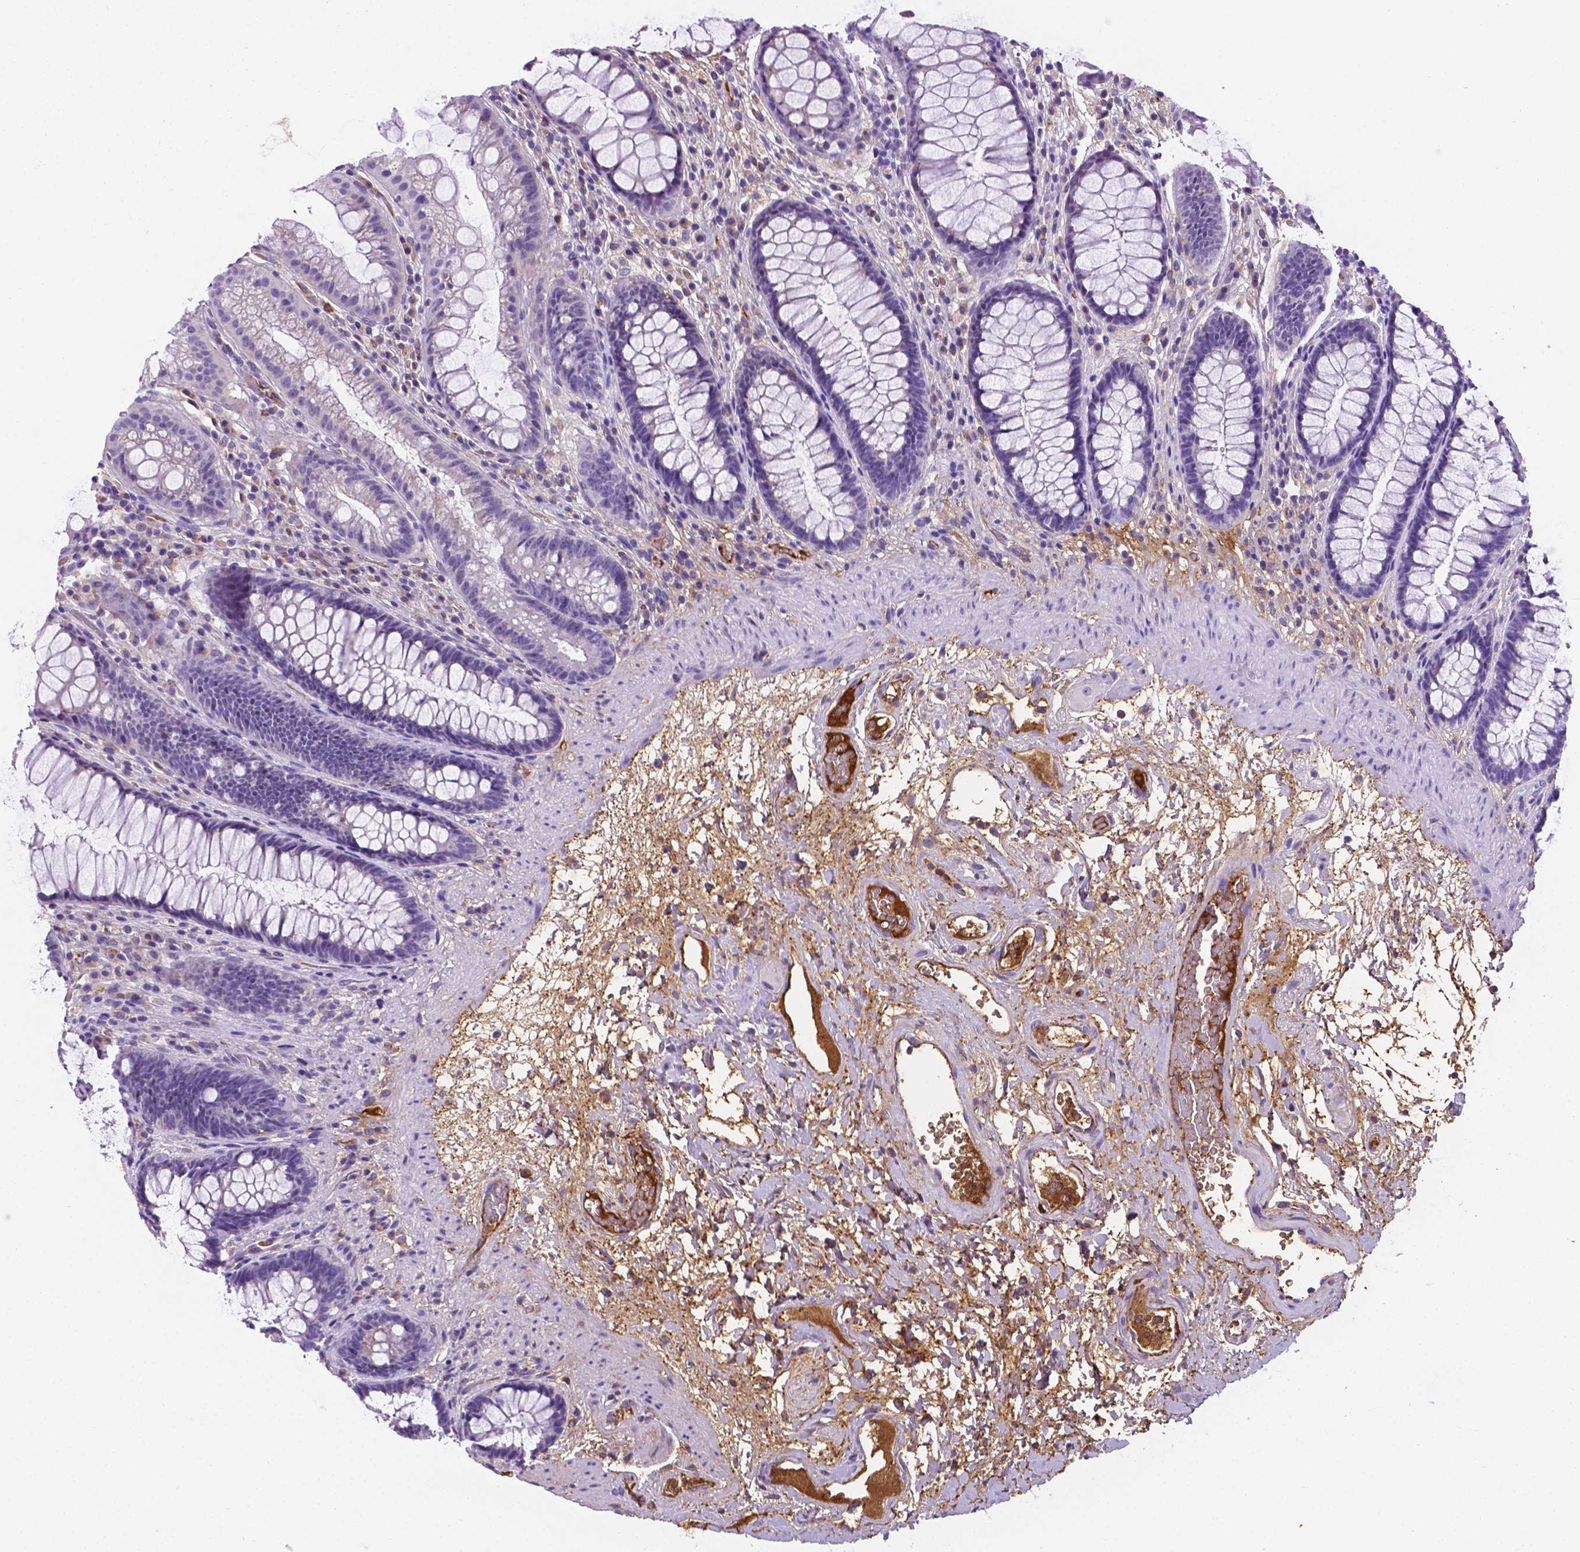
{"staining": {"intensity": "negative", "quantity": "none", "location": "none"}, "tissue": "rectum", "cell_type": "Glandular cells", "image_type": "normal", "snomed": [{"axis": "morphology", "description": "Normal tissue, NOS"}, {"axis": "topography", "description": "Rectum"}], "caption": "Protein analysis of normal rectum shows no significant expression in glandular cells. Nuclei are stained in blue.", "gene": "APOE", "patient": {"sex": "male", "age": 72}}